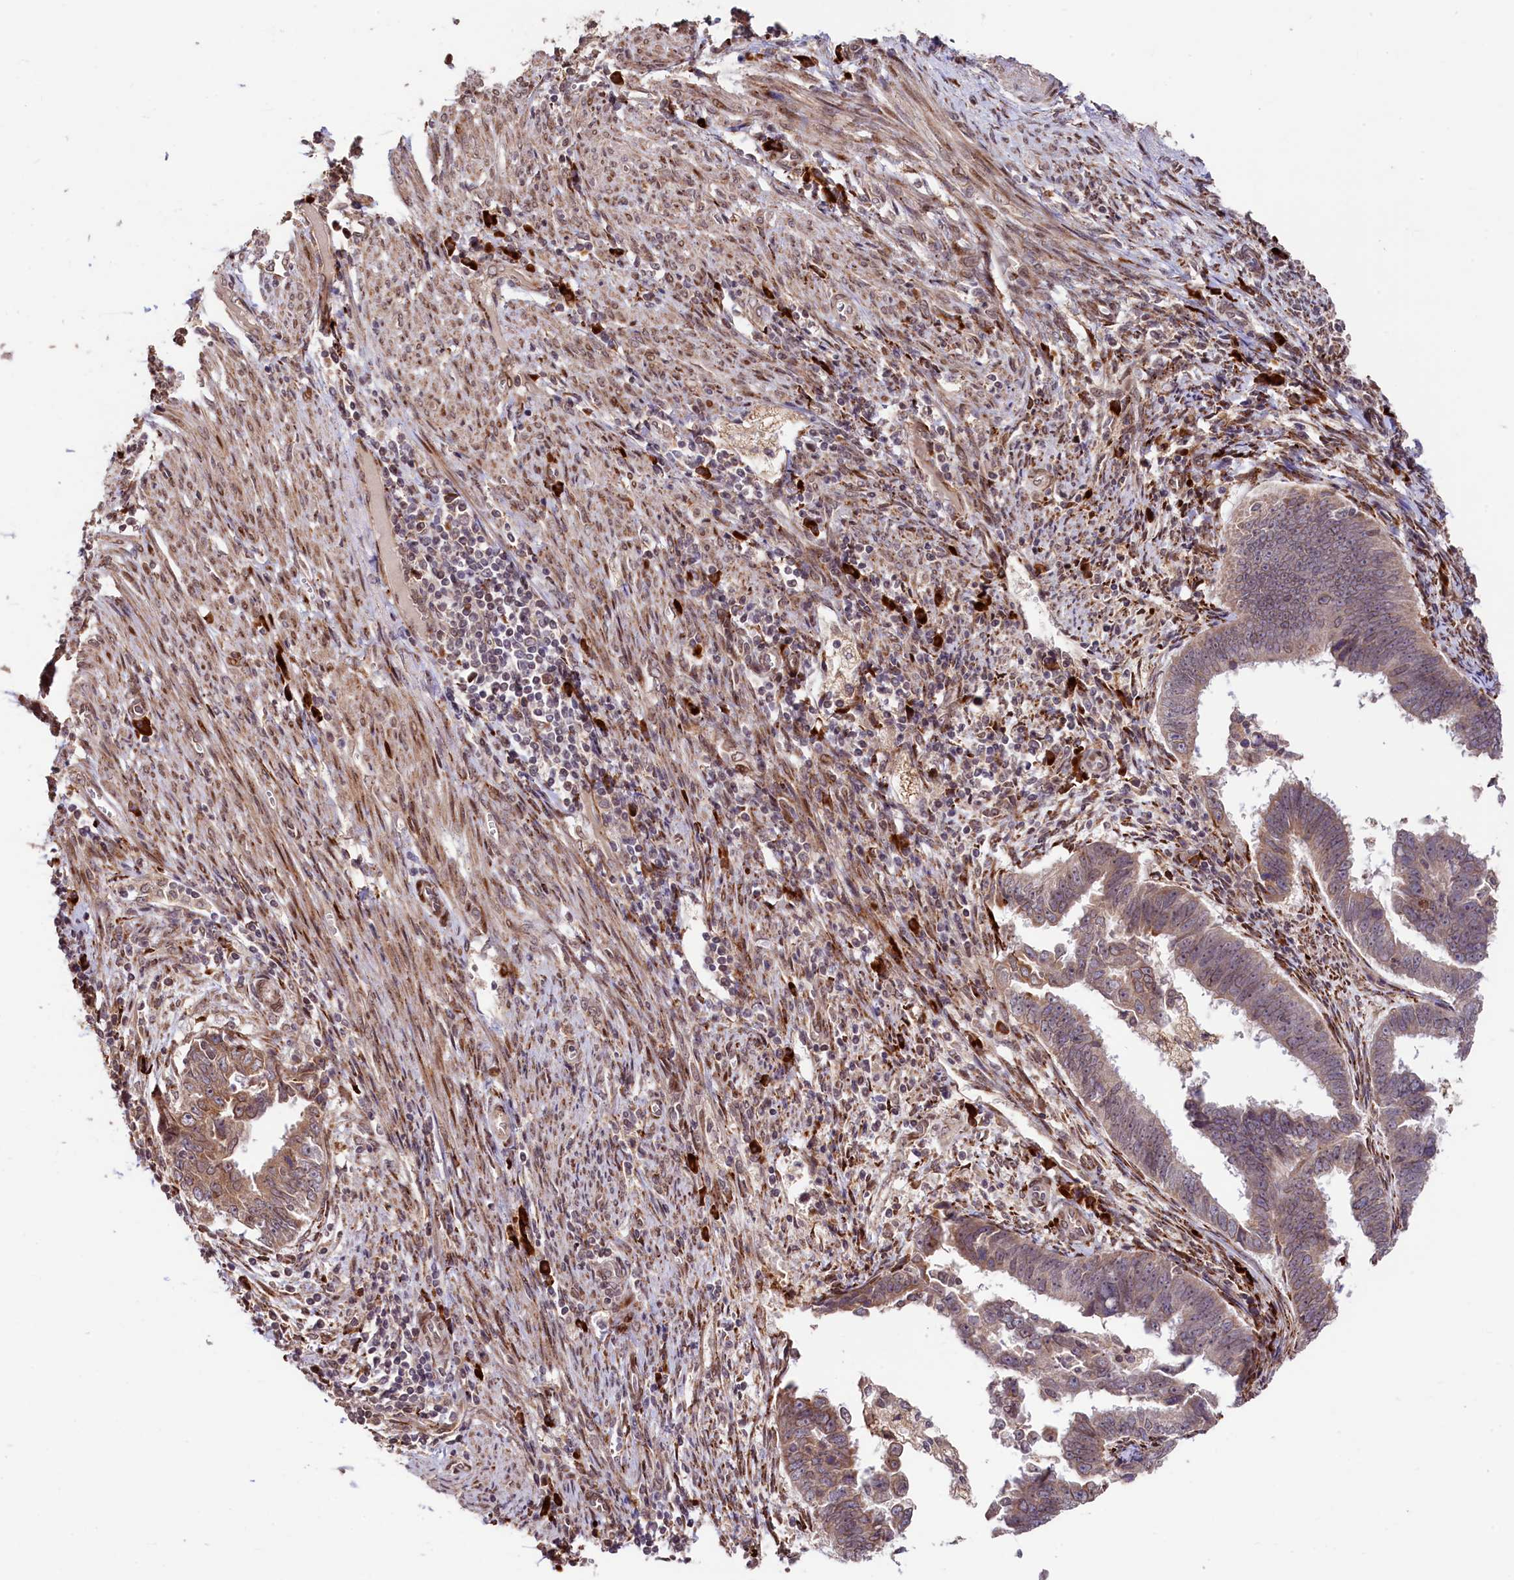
{"staining": {"intensity": "moderate", "quantity": "<25%", "location": "cytoplasmic/membranous,nuclear"}, "tissue": "endometrial cancer", "cell_type": "Tumor cells", "image_type": "cancer", "snomed": [{"axis": "morphology", "description": "Adenocarcinoma, NOS"}, {"axis": "topography", "description": "Endometrium"}], "caption": "Endometrial cancer stained with immunohistochemistry (IHC) reveals moderate cytoplasmic/membranous and nuclear staining in about <25% of tumor cells. The staining was performed using DAB, with brown indicating positive protein expression. Nuclei are stained blue with hematoxylin.", "gene": "C5orf15", "patient": {"sex": "female", "age": 75}}